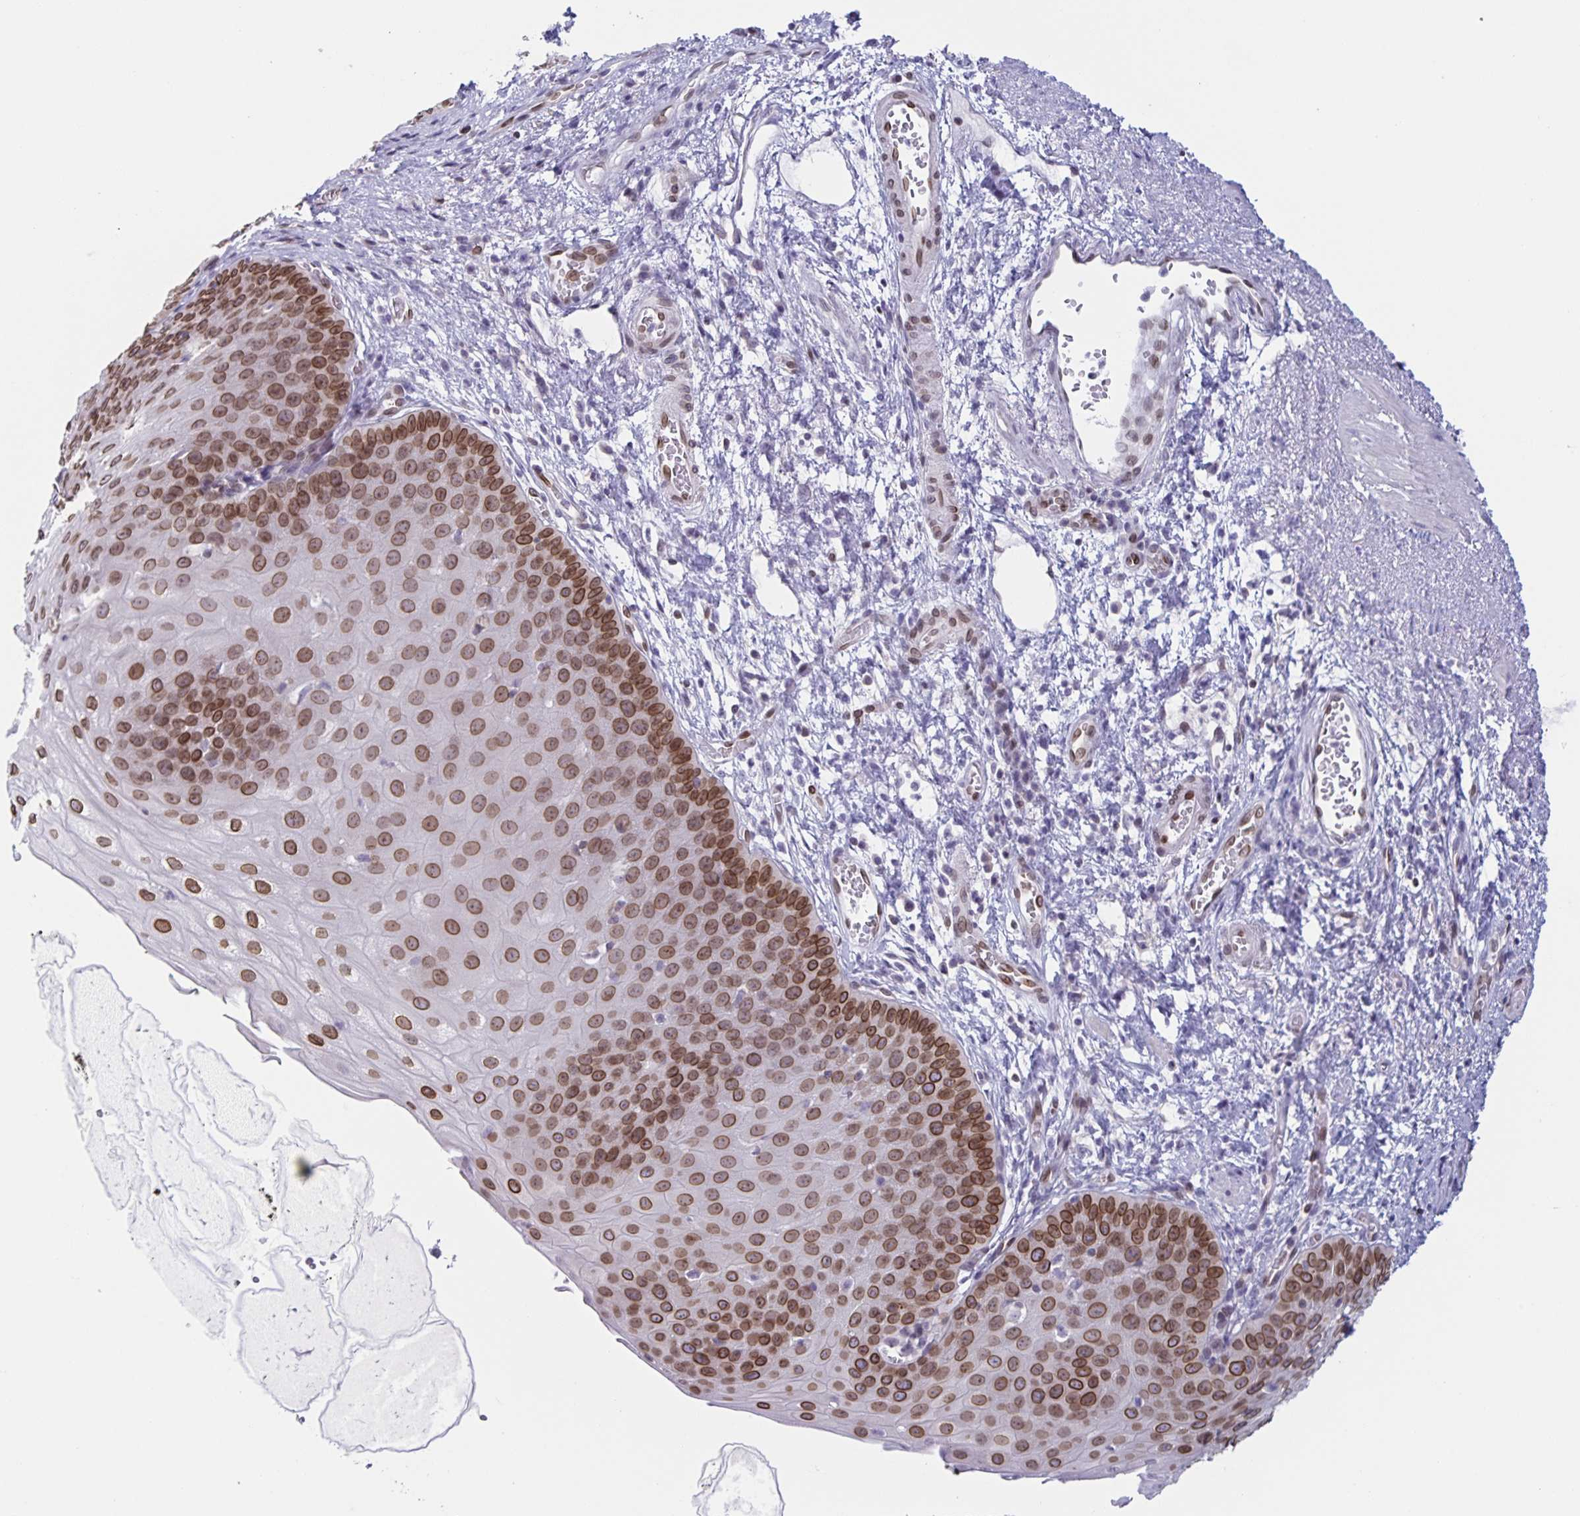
{"staining": {"intensity": "strong", "quantity": ">75%", "location": "cytoplasmic/membranous,nuclear"}, "tissue": "esophagus", "cell_type": "Squamous epithelial cells", "image_type": "normal", "snomed": [{"axis": "morphology", "description": "Normal tissue, NOS"}, {"axis": "topography", "description": "Esophagus"}], "caption": "This is an image of IHC staining of unremarkable esophagus, which shows strong staining in the cytoplasmic/membranous,nuclear of squamous epithelial cells.", "gene": "SYNE2", "patient": {"sex": "male", "age": 71}}